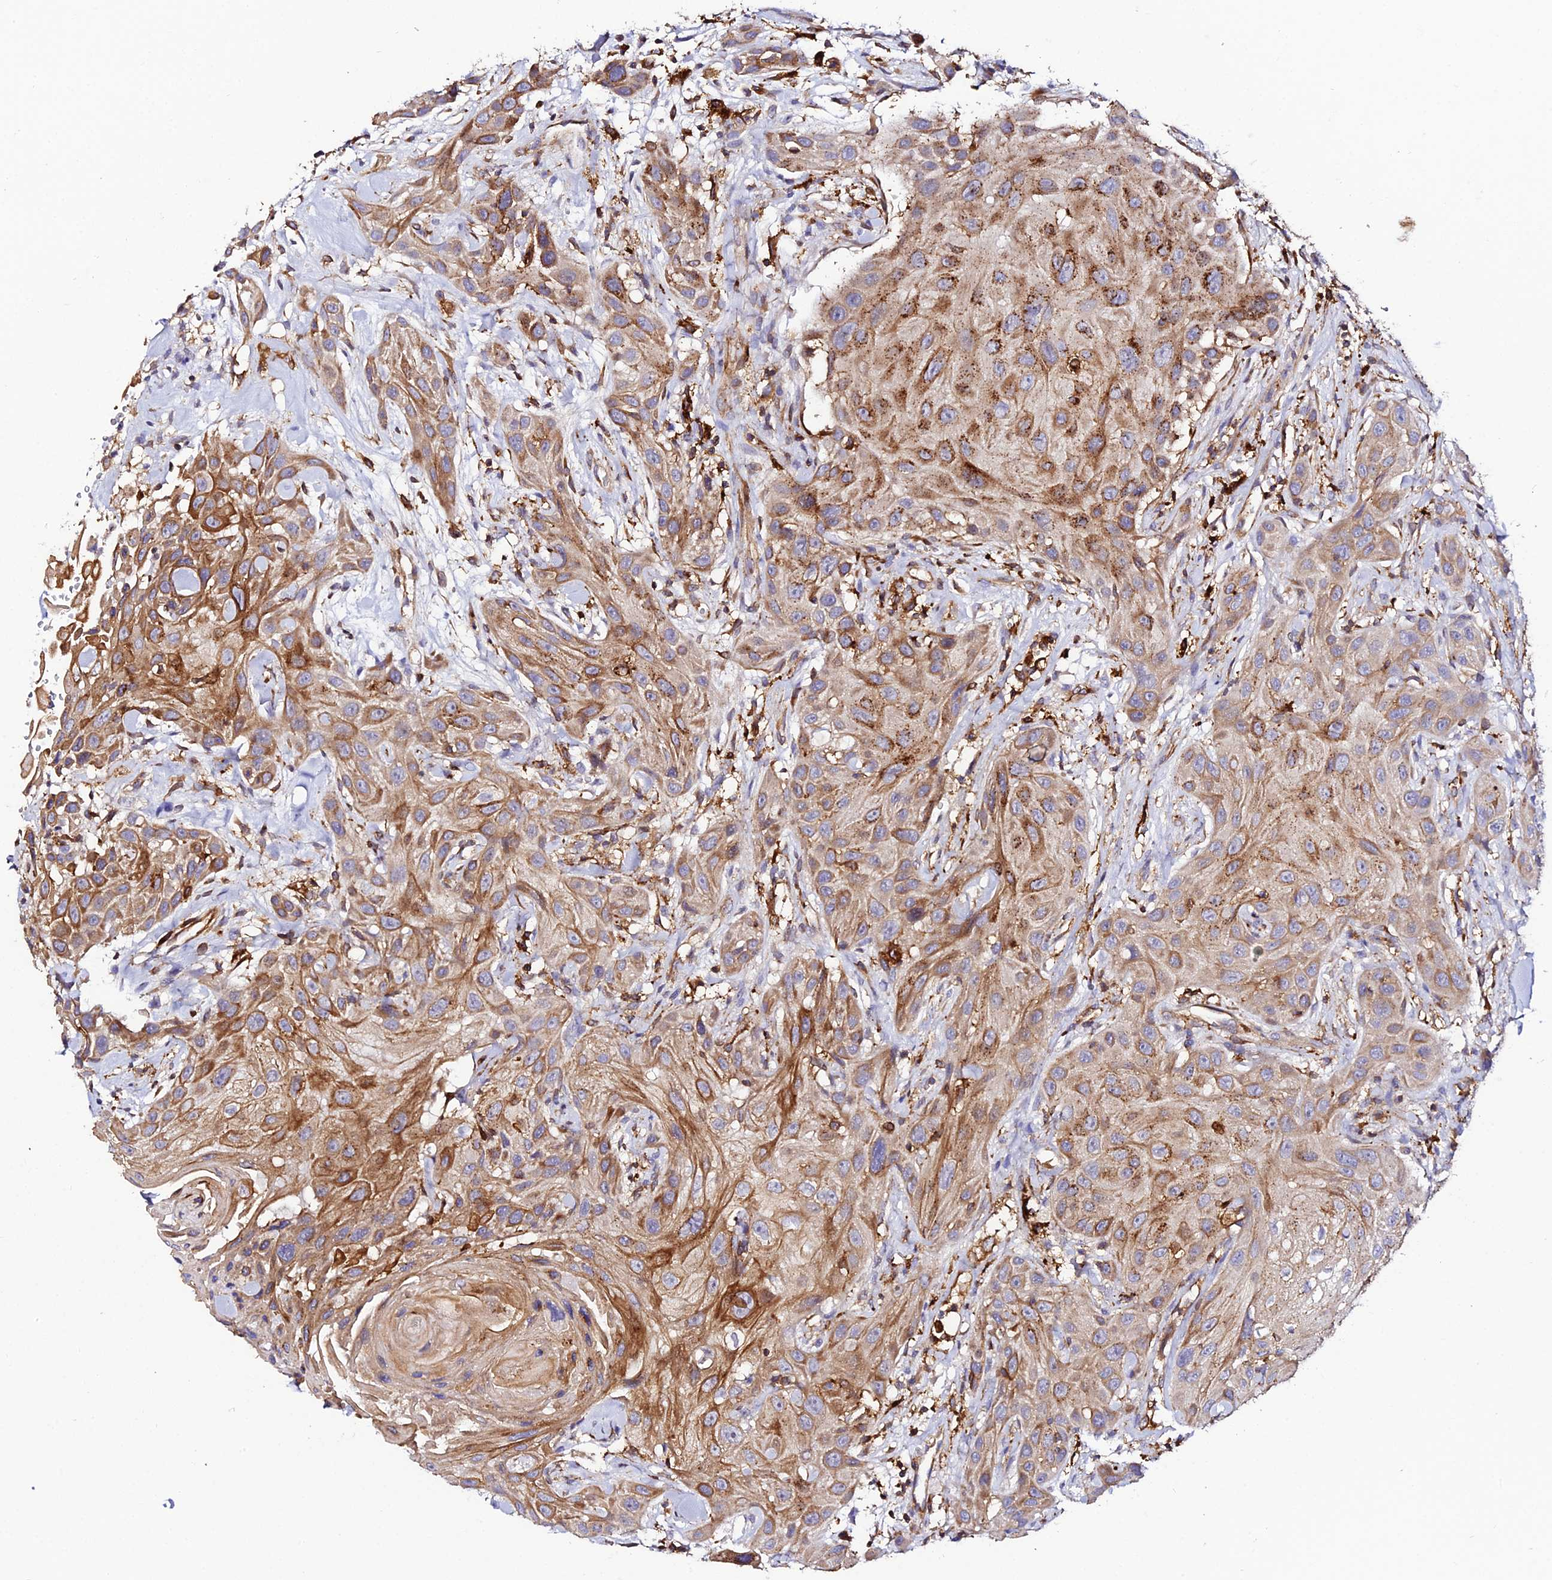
{"staining": {"intensity": "moderate", "quantity": ">75%", "location": "cytoplasmic/membranous"}, "tissue": "head and neck cancer", "cell_type": "Tumor cells", "image_type": "cancer", "snomed": [{"axis": "morphology", "description": "Squamous cell carcinoma, NOS"}, {"axis": "topography", "description": "Head-Neck"}], "caption": "A photomicrograph of head and neck cancer stained for a protein displays moderate cytoplasmic/membranous brown staining in tumor cells.", "gene": "TRPV2", "patient": {"sex": "male", "age": 81}}